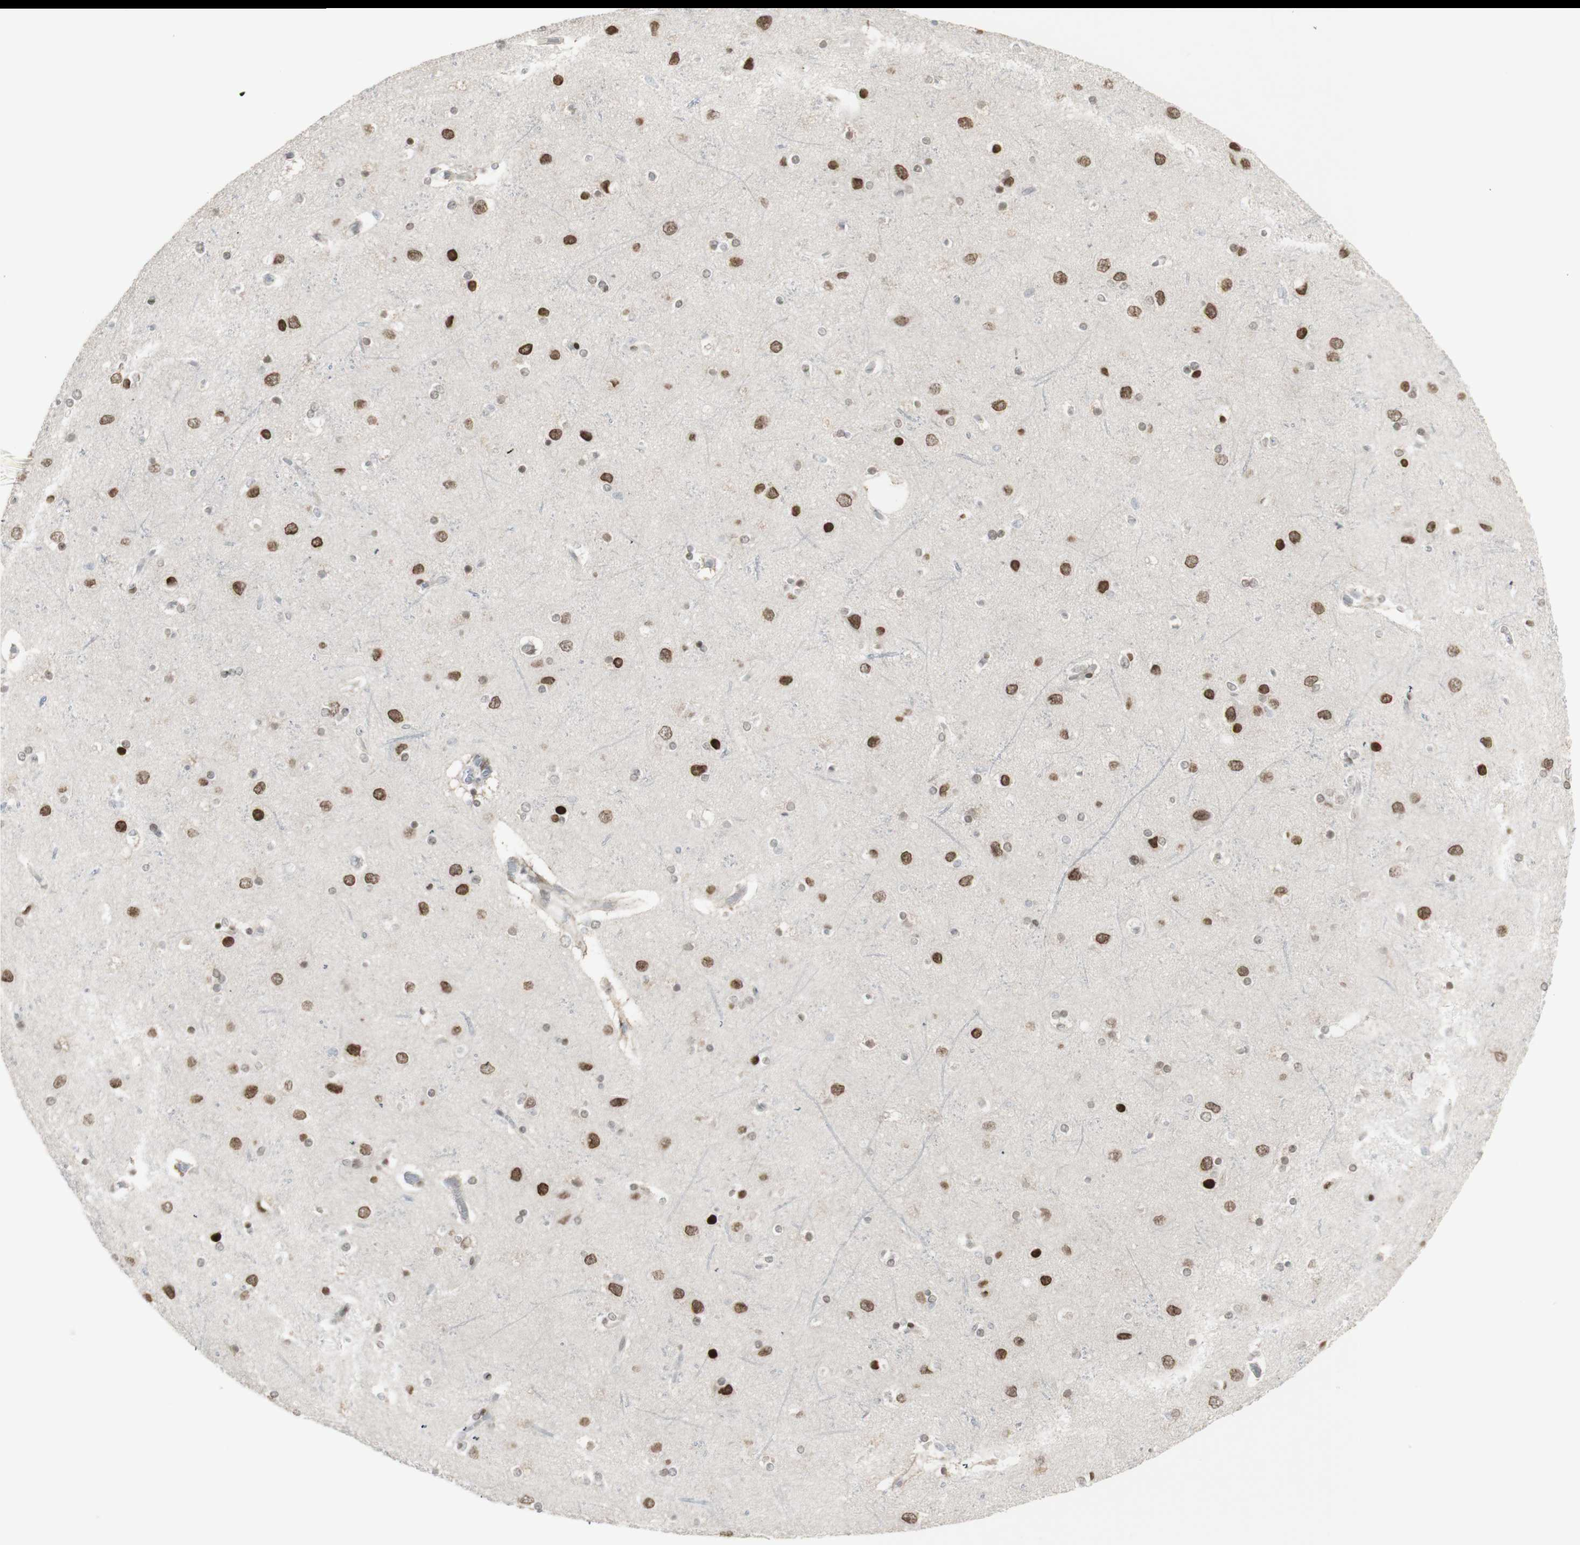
{"staining": {"intensity": "moderate", "quantity": "25%-75%", "location": "cytoplasmic/membranous"}, "tissue": "cerebral cortex", "cell_type": "Endothelial cells", "image_type": "normal", "snomed": [{"axis": "morphology", "description": "Normal tissue, NOS"}, {"axis": "topography", "description": "Cerebral cortex"}], "caption": "Protein expression analysis of normal human cerebral cortex reveals moderate cytoplasmic/membranous positivity in about 25%-75% of endothelial cells. Nuclei are stained in blue.", "gene": "C1orf116", "patient": {"sex": "female", "age": 54}}